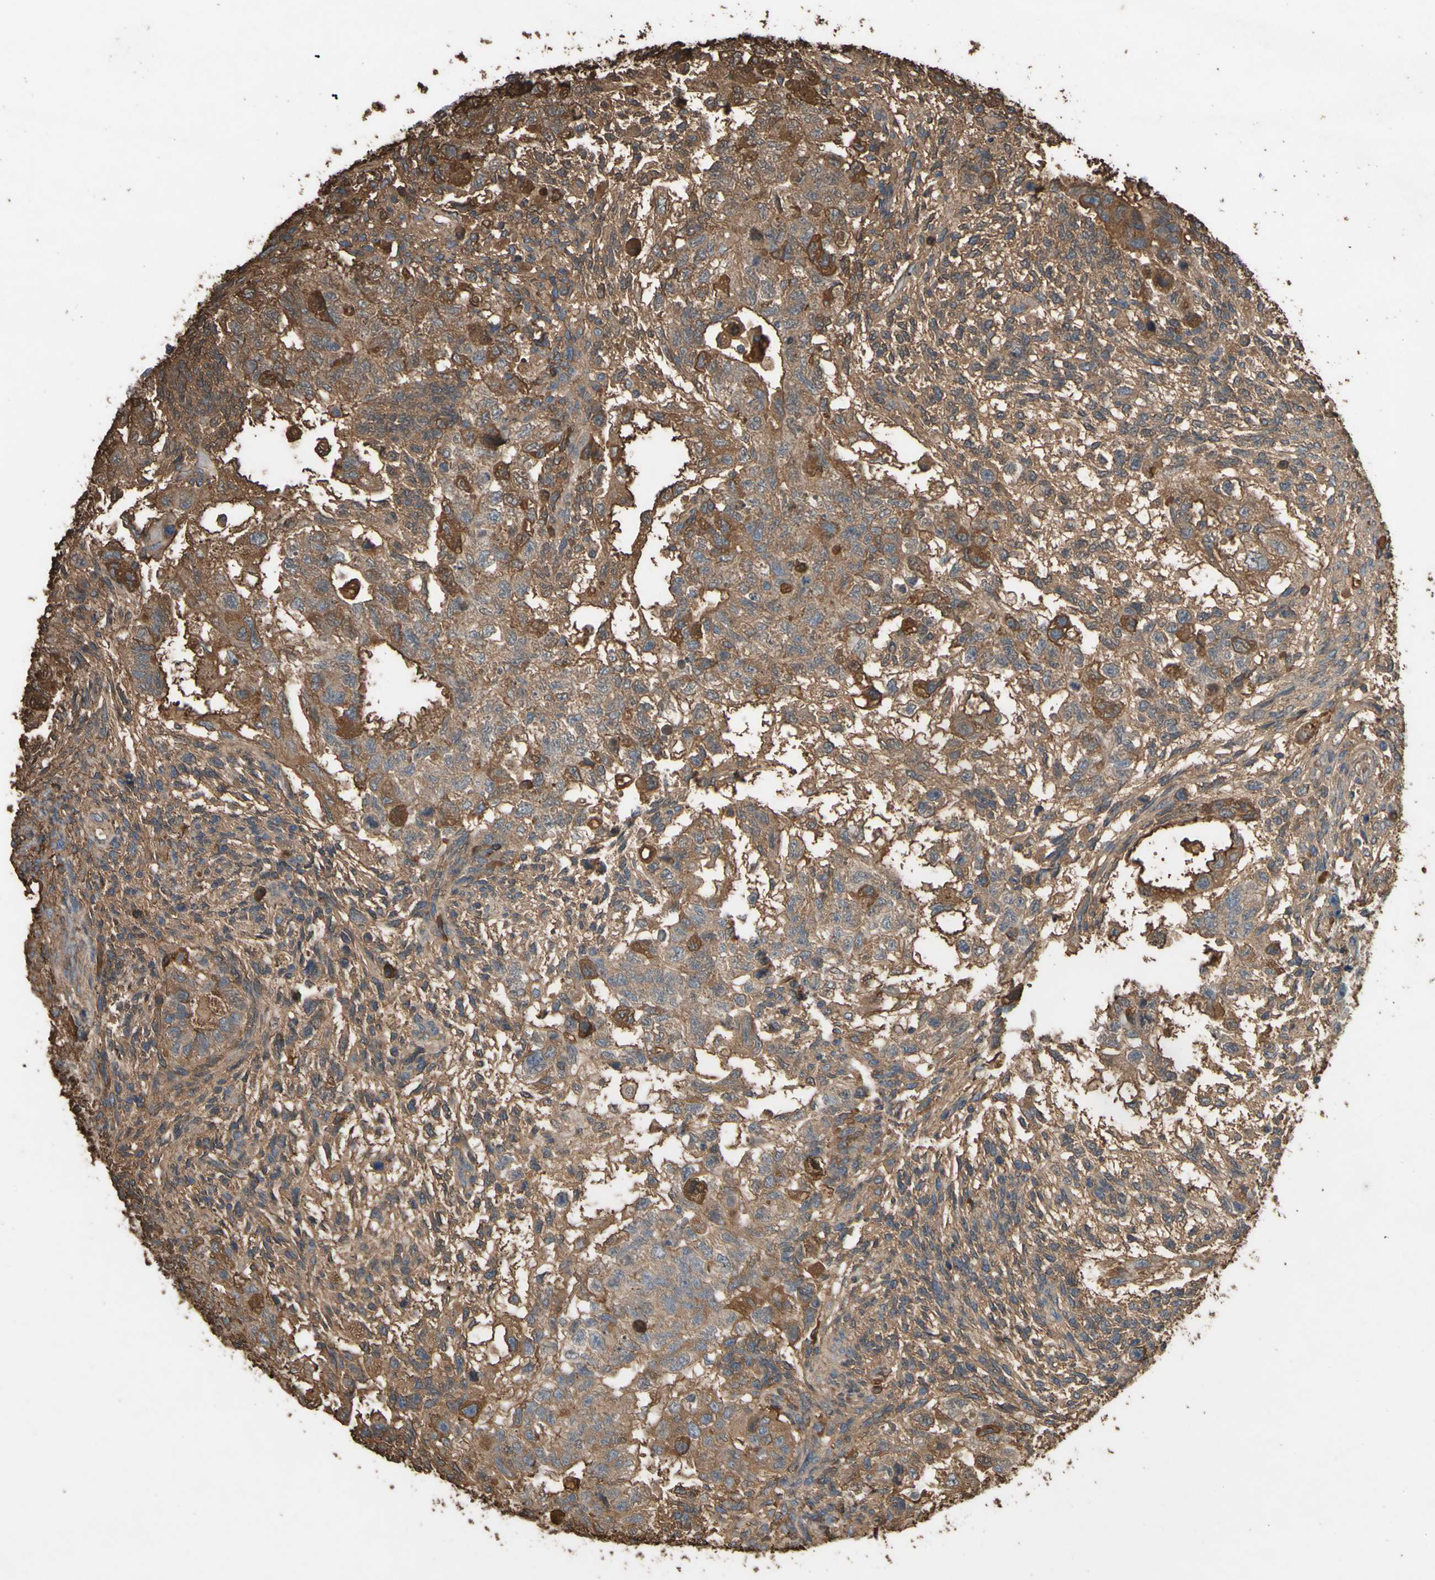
{"staining": {"intensity": "moderate", "quantity": "25%-75%", "location": "cytoplasmic/membranous"}, "tissue": "testis cancer", "cell_type": "Tumor cells", "image_type": "cancer", "snomed": [{"axis": "morphology", "description": "Normal tissue, NOS"}, {"axis": "morphology", "description": "Carcinoma, Embryonal, NOS"}, {"axis": "topography", "description": "Testis"}], "caption": "The image reveals immunohistochemical staining of testis cancer (embryonal carcinoma). There is moderate cytoplasmic/membranous staining is identified in approximately 25%-75% of tumor cells. Nuclei are stained in blue.", "gene": "PTGDS", "patient": {"sex": "male", "age": 36}}